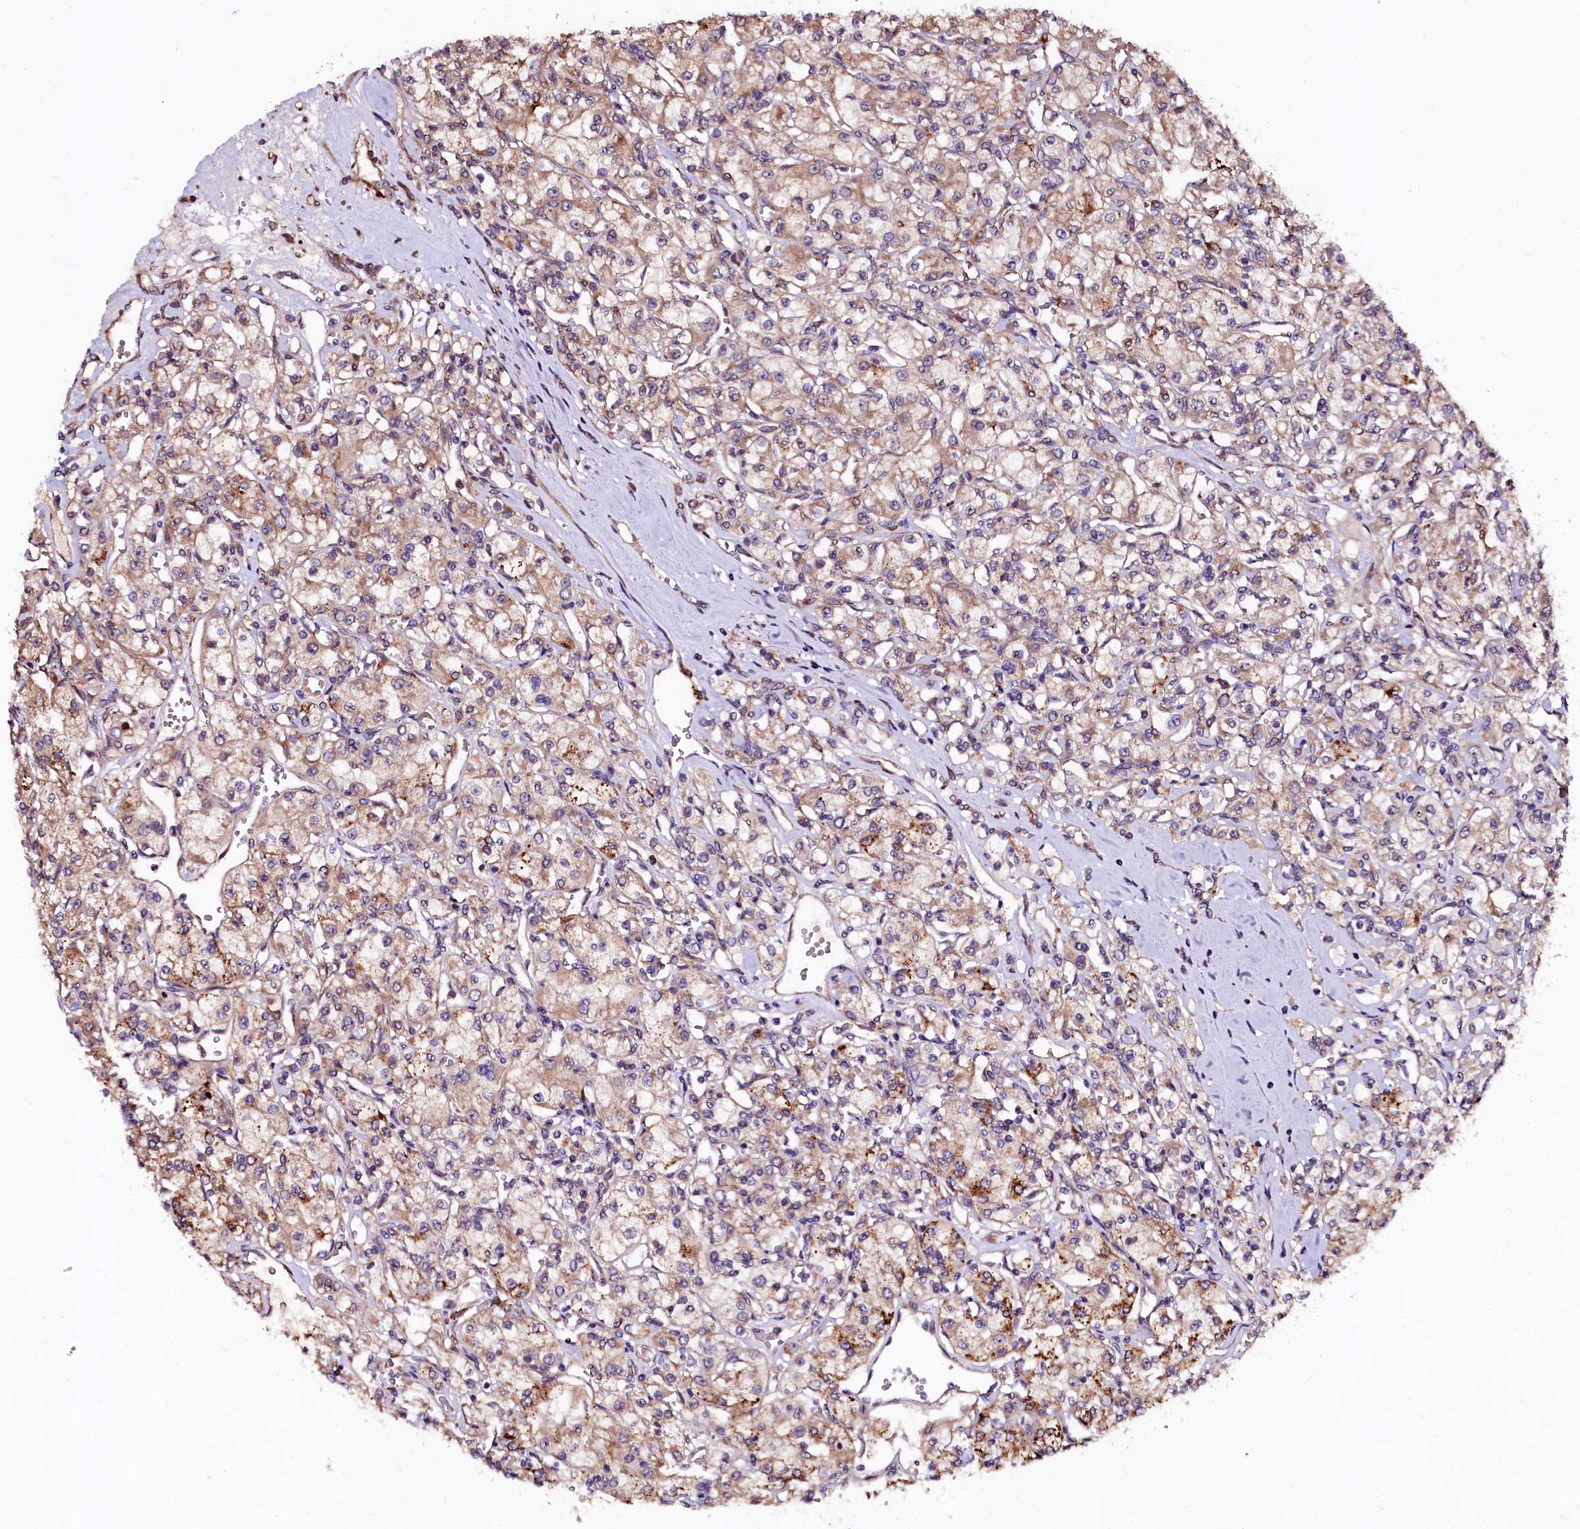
{"staining": {"intensity": "moderate", "quantity": "25%-75%", "location": "cytoplasmic/membranous"}, "tissue": "renal cancer", "cell_type": "Tumor cells", "image_type": "cancer", "snomed": [{"axis": "morphology", "description": "Adenocarcinoma, NOS"}, {"axis": "topography", "description": "Kidney"}], "caption": "Approximately 25%-75% of tumor cells in adenocarcinoma (renal) display moderate cytoplasmic/membranous protein positivity as visualized by brown immunohistochemical staining.", "gene": "N4BP1", "patient": {"sex": "female", "age": 59}}